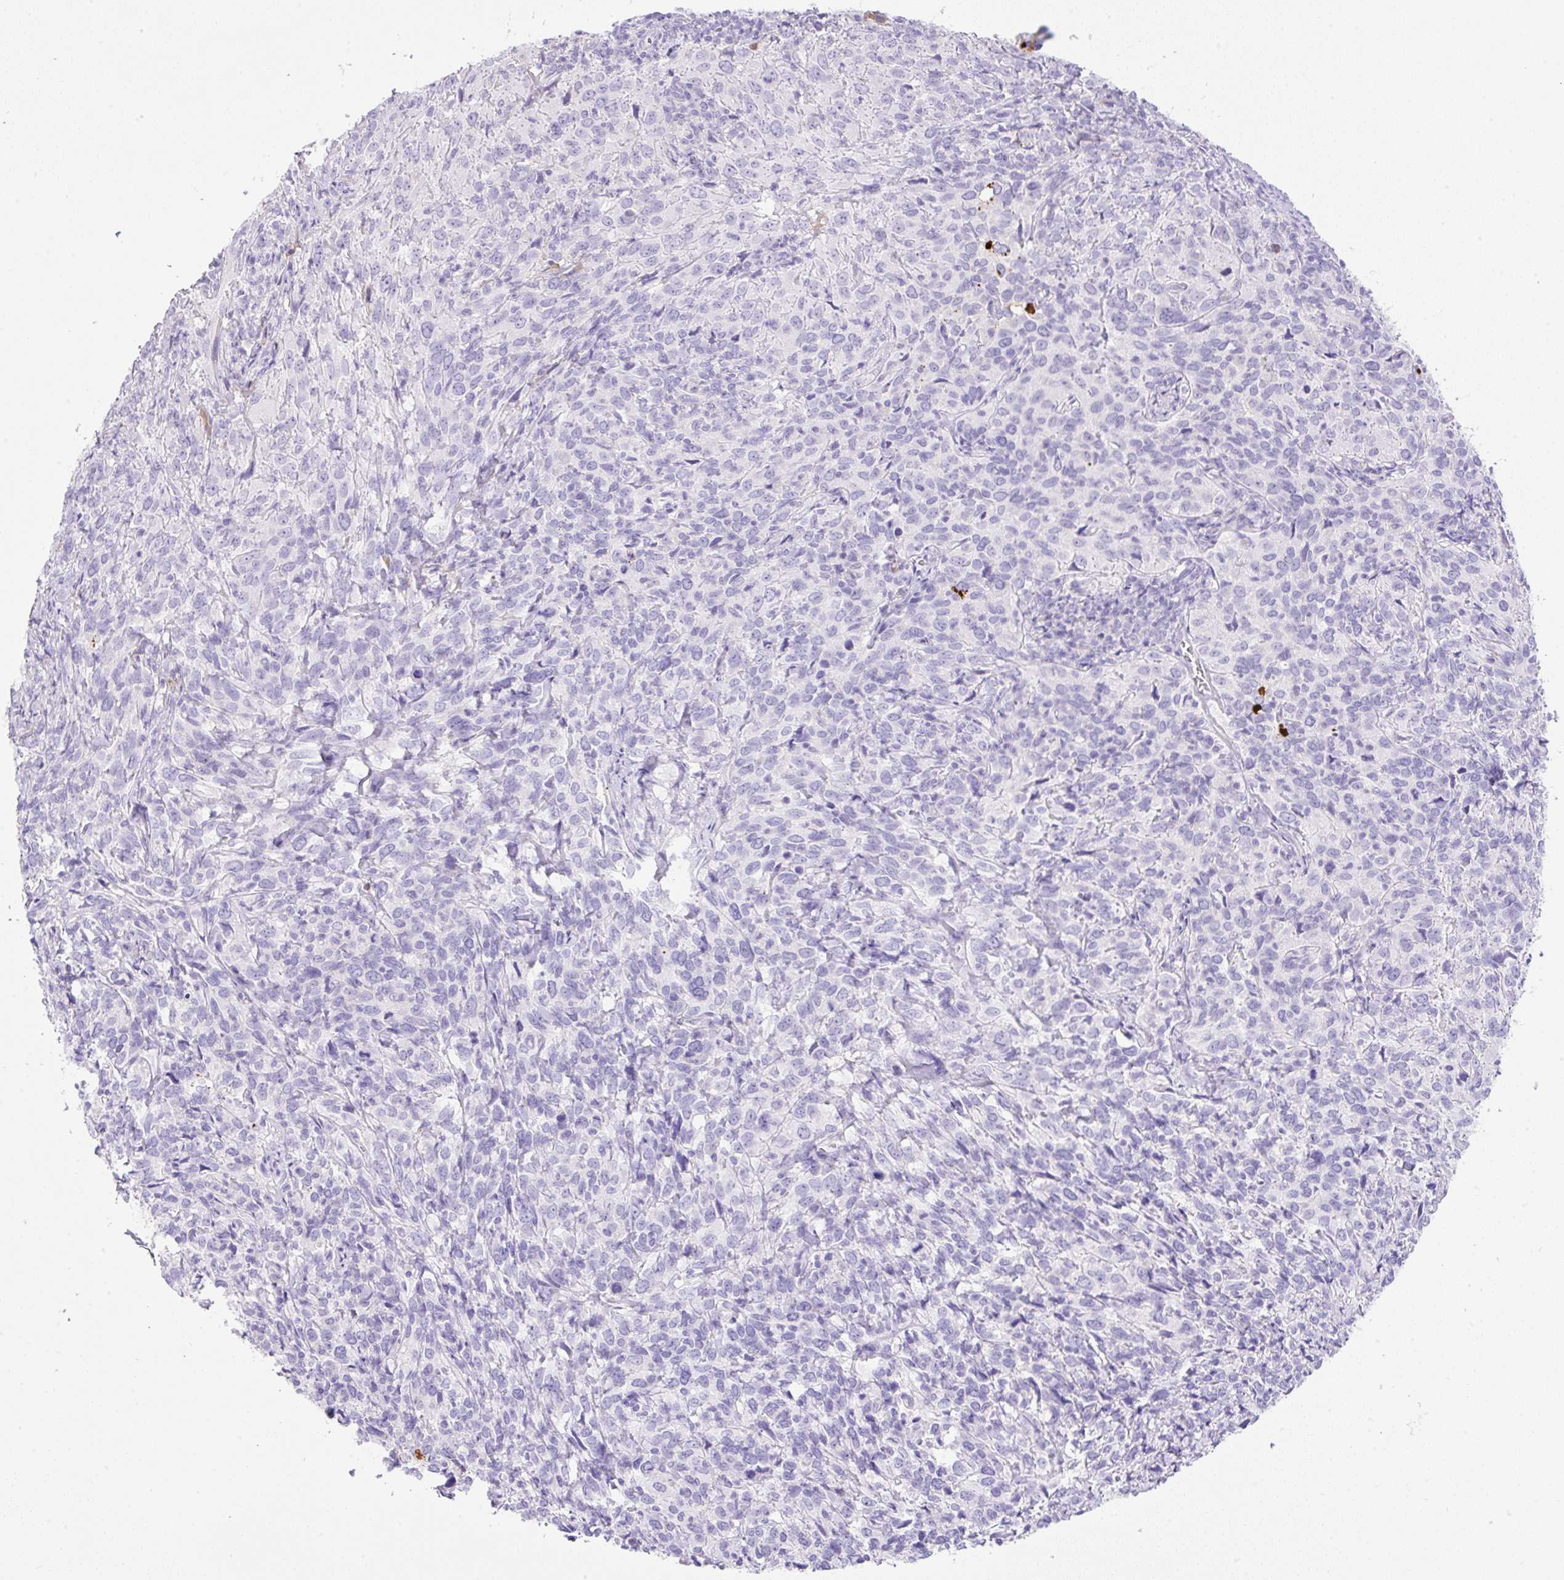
{"staining": {"intensity": "negative", "quantity": "none", "location": "none"}, "tissue": "cervical cancer", "cell_type": "Tumor cells", "image_type": "cancer", "snomed": [{"axis": "morphology", "description": "Squamous cell carcinoma, NOS"}, {"axis": "topography", "description": "Cervix"}], "caption": "Immunohistochemistry photomicrograph of neoplastic tissue: cervical cancer stained with DAB (3,3'-diaminobenzidine) displays no significant protein expression in tumor cells. (DAB (3,3'-diaminobenzidine) immunohistochemistry visualized using brightfield microscopy, high magnification).", "gene": "TDRD15", "patient": {"sex": "female", "age": 51}}